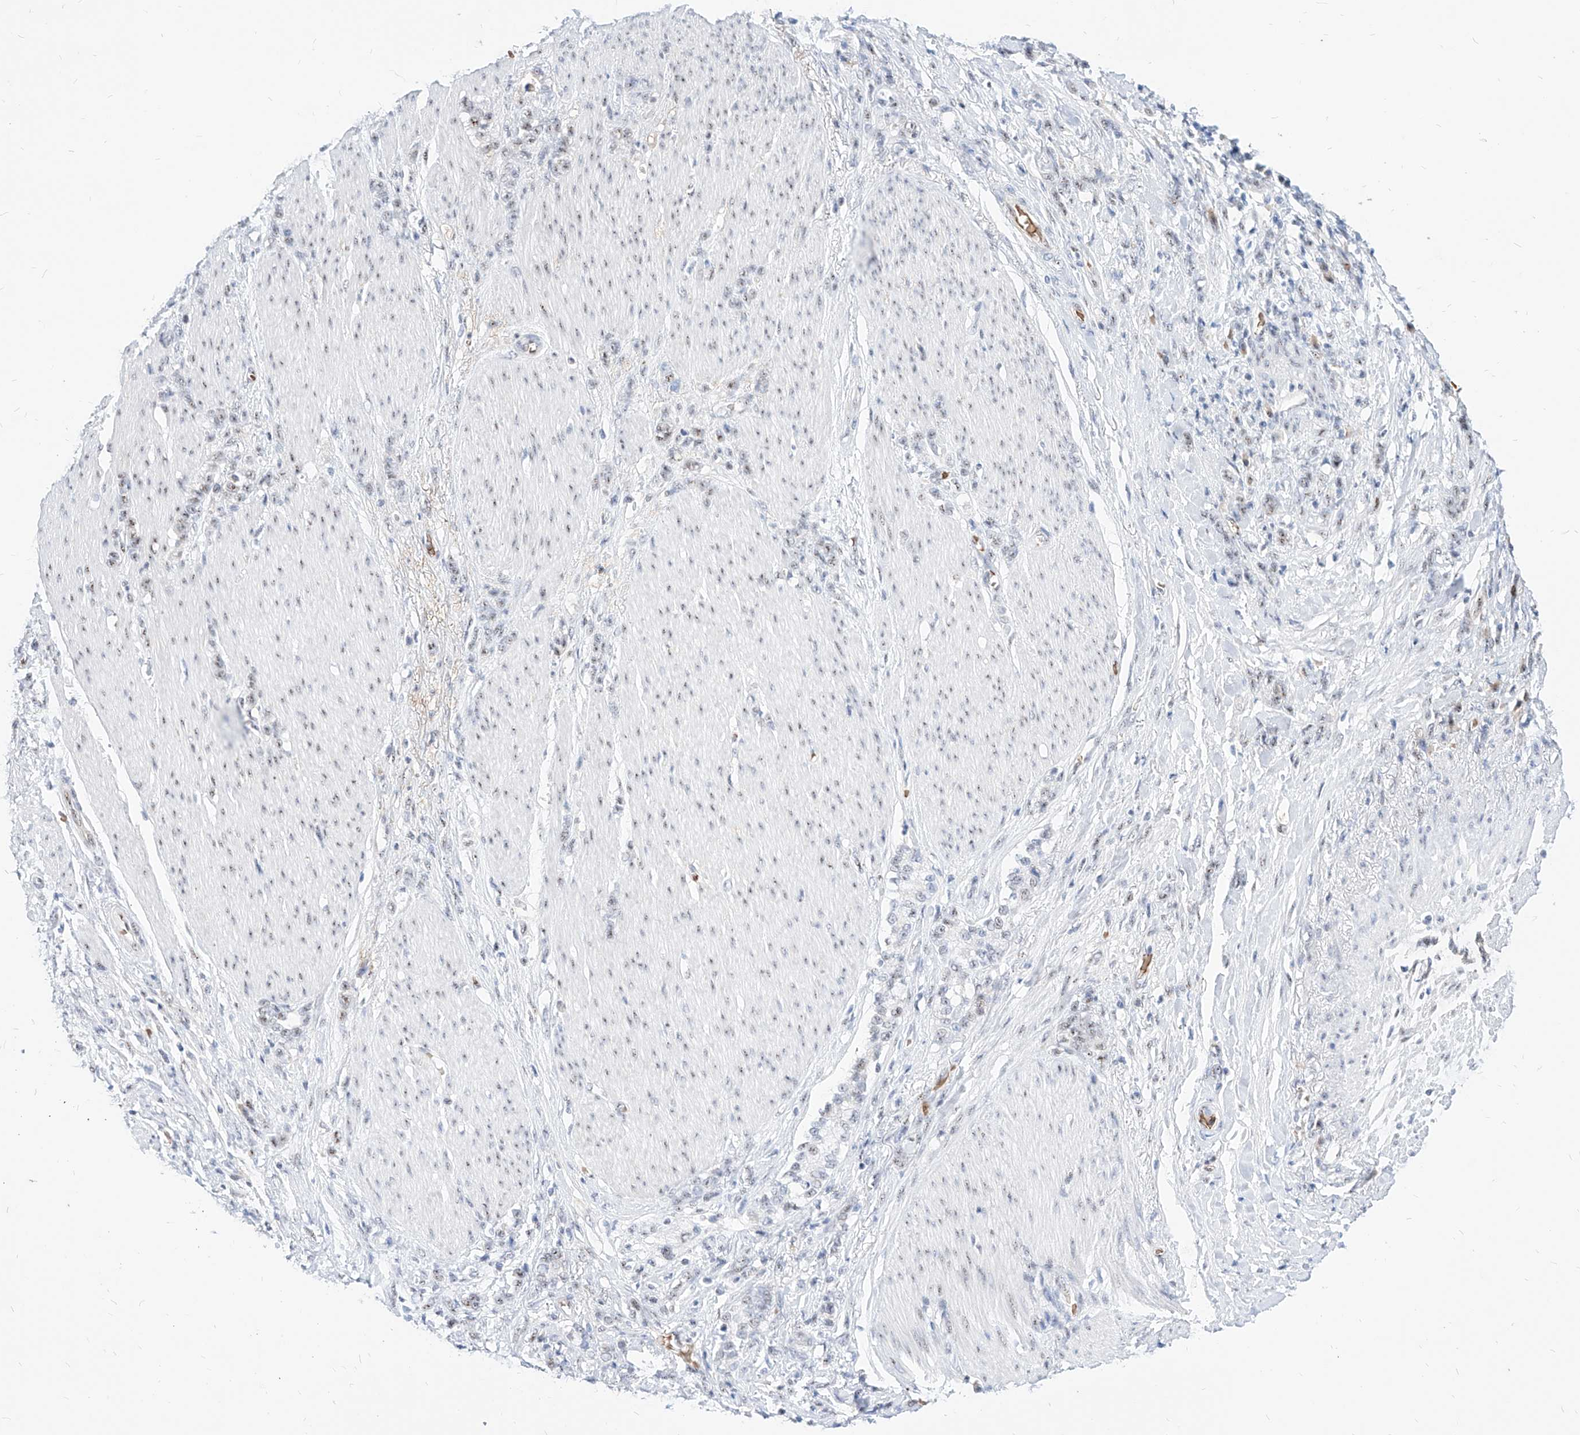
{"staining": {"intensity": "weak", "quantity": "25%-75%", "location": "nuclear"}, "tissue": "stomach cancer", "cell_type": "Tumor cells", "image_type": "cancer", "snomed": [{"axis": "morphology", "description": "Adenocarcinoma, NOS"}, {"axis": "topography", "description": "Stomach, lower"}], "caption": "This histopathology image reveals IHC staining of stomach cancer (adenocarcinoma), with low weak nuclear positivity in approximately 25%-75% of tumor cells.", "gene": "ZFP42", "patient": {"sex": "male", "age": 88}}